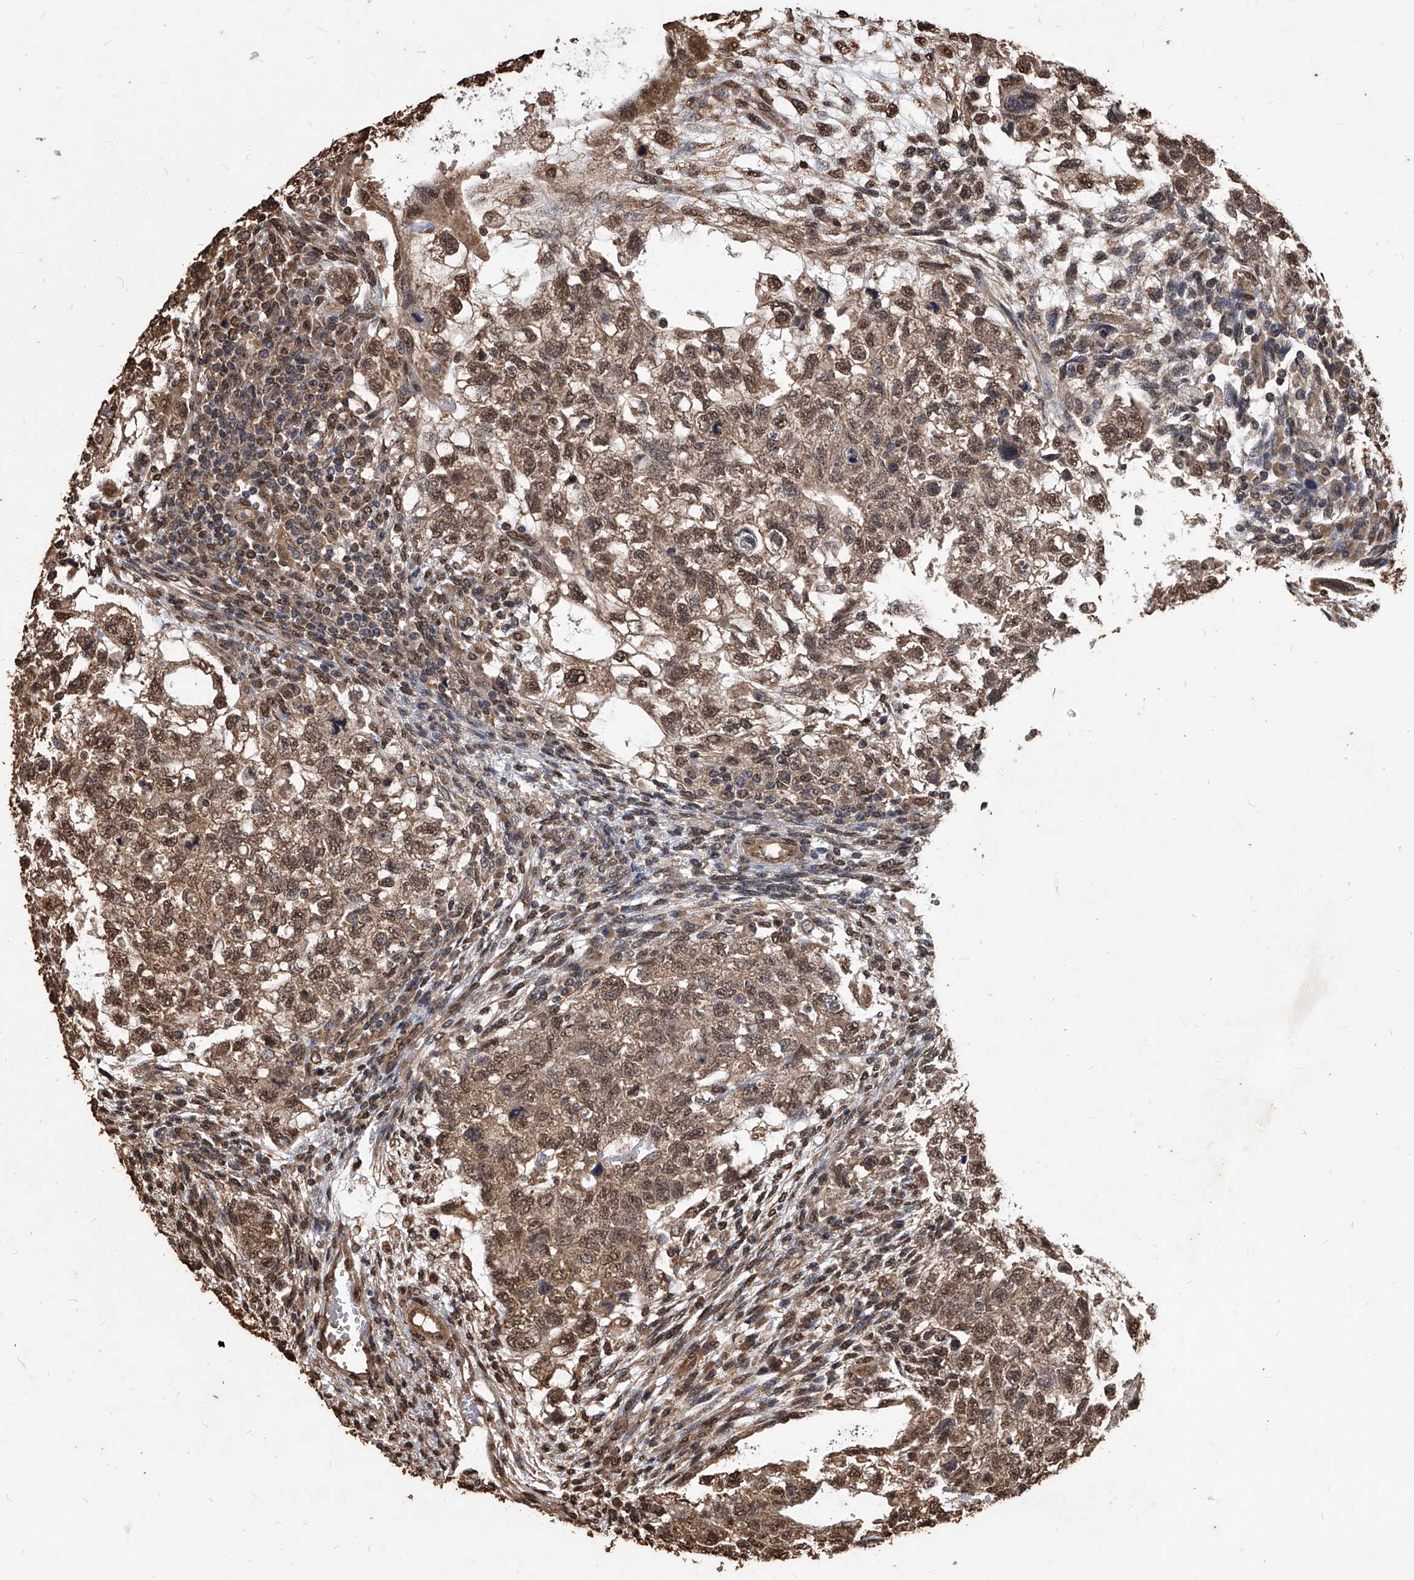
{"staining": {"intensity": "moderate", "quantity": ">75%", "location": "cytoplasmic/membranous,nuclear"}, "tissue": "testis cancer", "cell_type": "Tumor cells", "image_type": "cancer", "snomed": [{"axis": "morphology", "description": "Normal tissue, NOS"}, {"axis": "morphology", "description": "Carcinoma, Embryonal, NOS"}, {"axis": "topography", "description": "Testis"}], "caption": "This is an image of immunohistochemistry staining of embryonal carcinoma (testis), which shows moderate staining in the cytoplasmic/membranous and nuclear of tumor cells.", "gene": "FBXL4", "patient": {"sex": "male", "age": 36}}